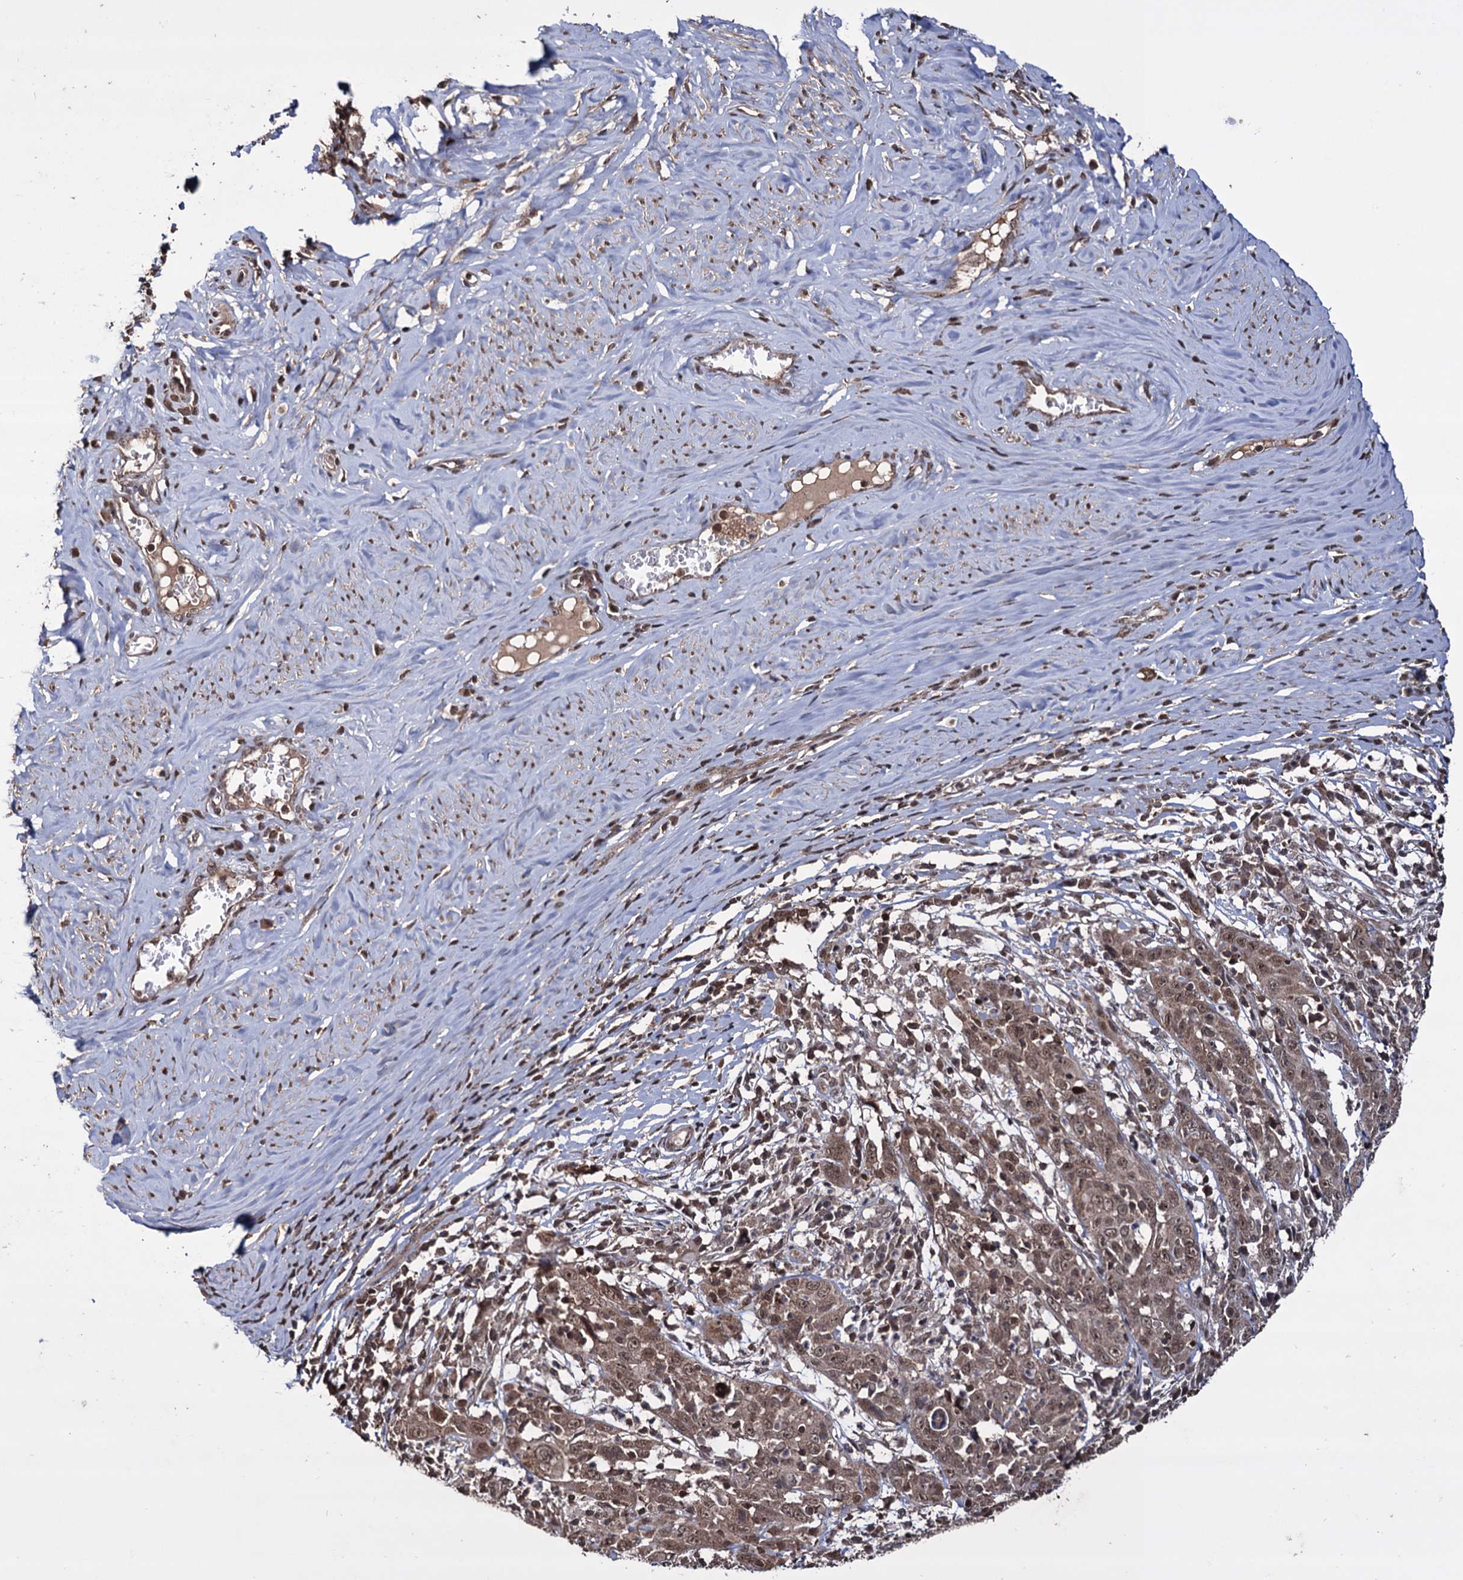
{"staining": {"intensity": "moderate", "quantity": ">75%", "location": "cytoplasmic/membranous,nuclear"}, "tissue": "cervical cancer", "cell_type": "Tumor cells", "image_type": "cancer", "snomed": [{"axis": "morphology", "description": "Squamous cell carcinoma, NOS"}, {"axis": "topography", "description": "Cervix"}], "caption": "Immunohistochemical staining of human cervical cancer exhibits medium levels of moderate cytoplasmic/membranous and nuclear protein positivity in approximately >75% of tumor cells.", "gene": "KLF5", "patient": {"sex": "female", "age": 46}}